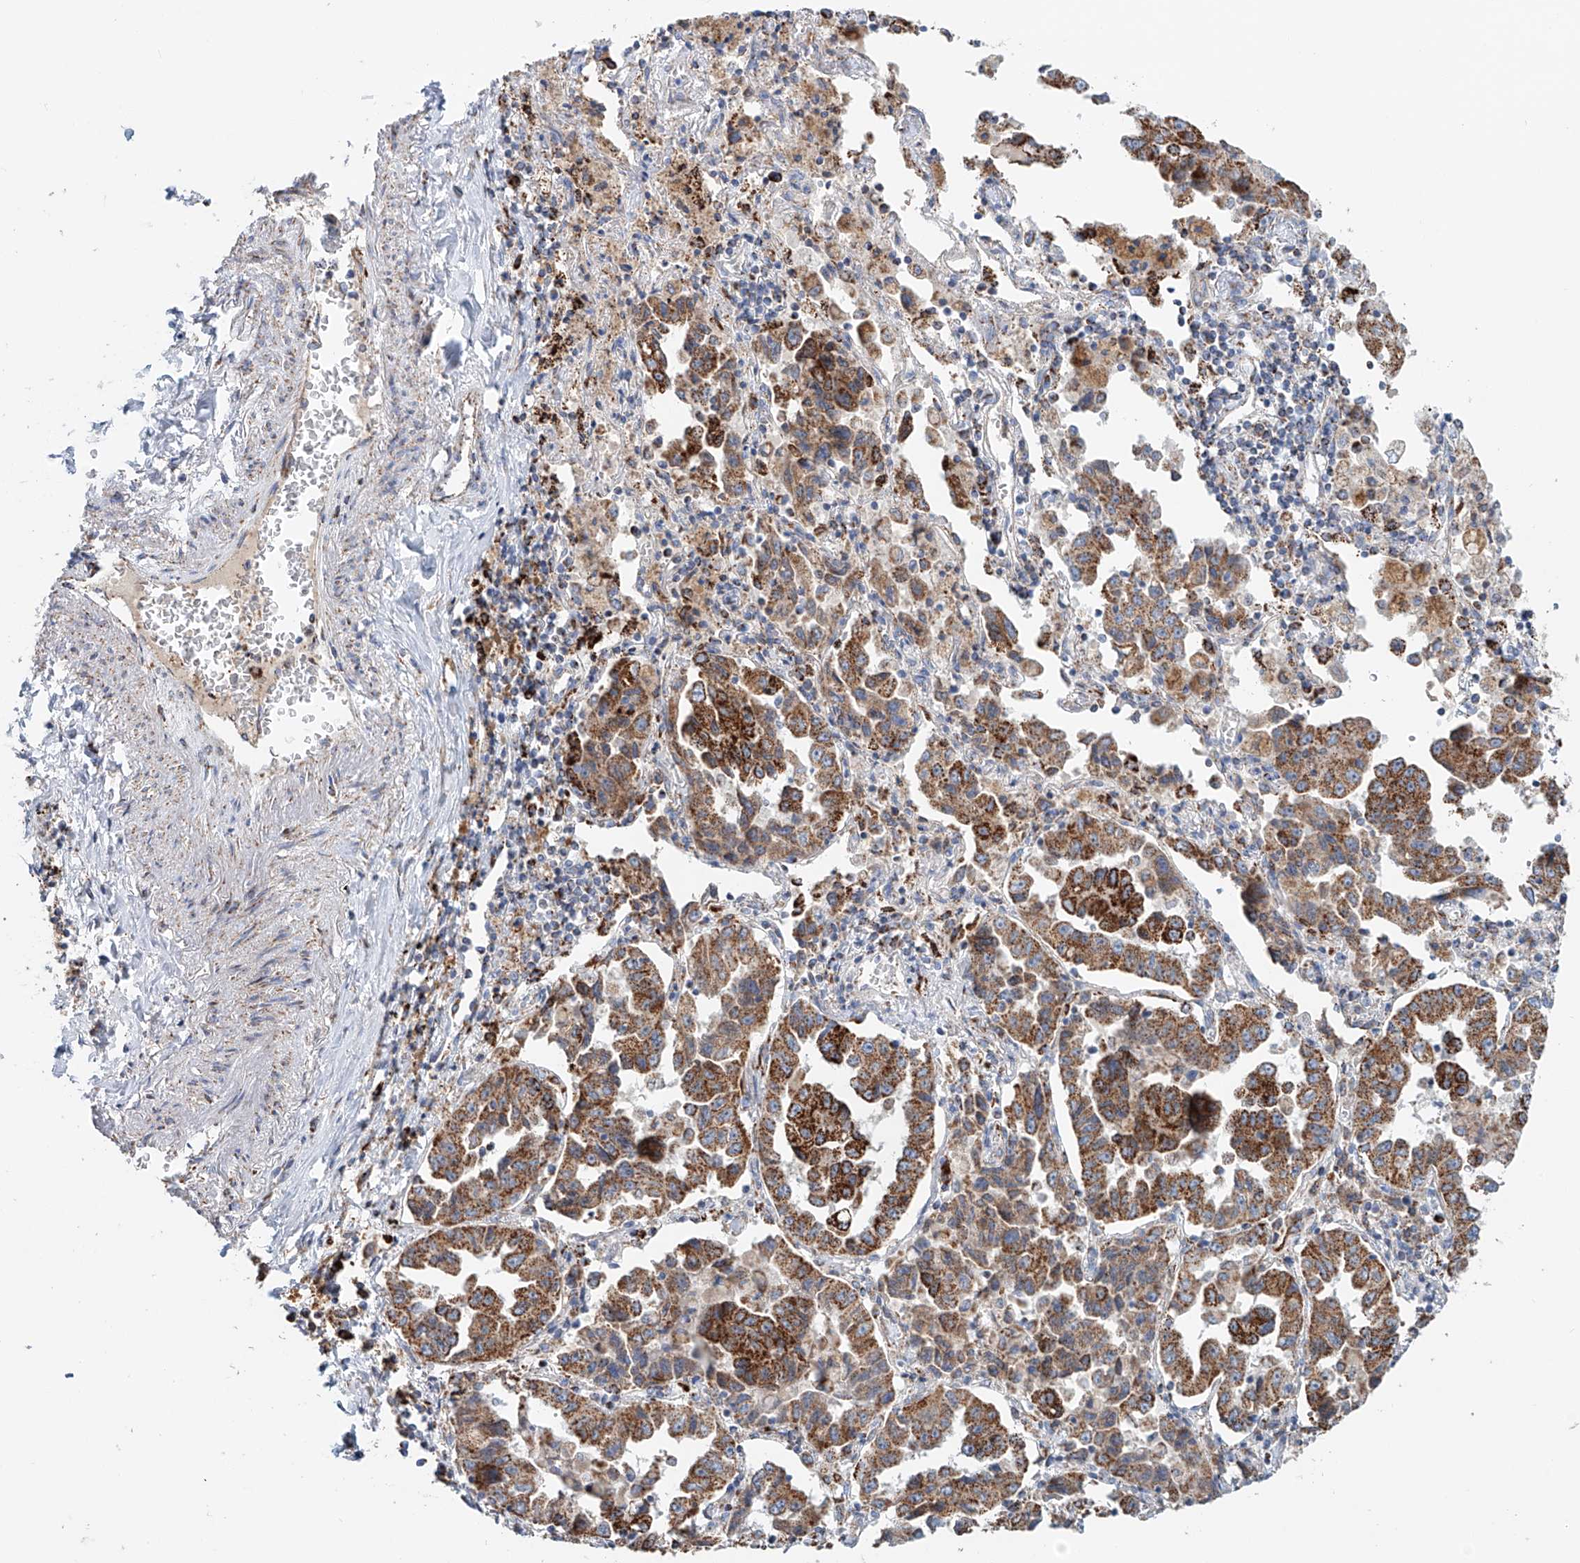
{"staining": {"intensity": "strong", "quantity": ">75%", "location": "cytoplasmic/membranous"}, "tissue": "lung cancer", "cell_type": "Tumor cells", "image_type": "cancer", "snomed": [{"axis": "morphology", "description": "Adenocarcinoma, NOS"}, {"axis": "topography", "description": "Lung"}], "caption": "A photomicrograph of lung cancer stained for a protein displays strong cytoplasmic/membranous brown staining in tumor cells.", "gene": "CARD10", "patient": {"sex": "female", "age": 51}}